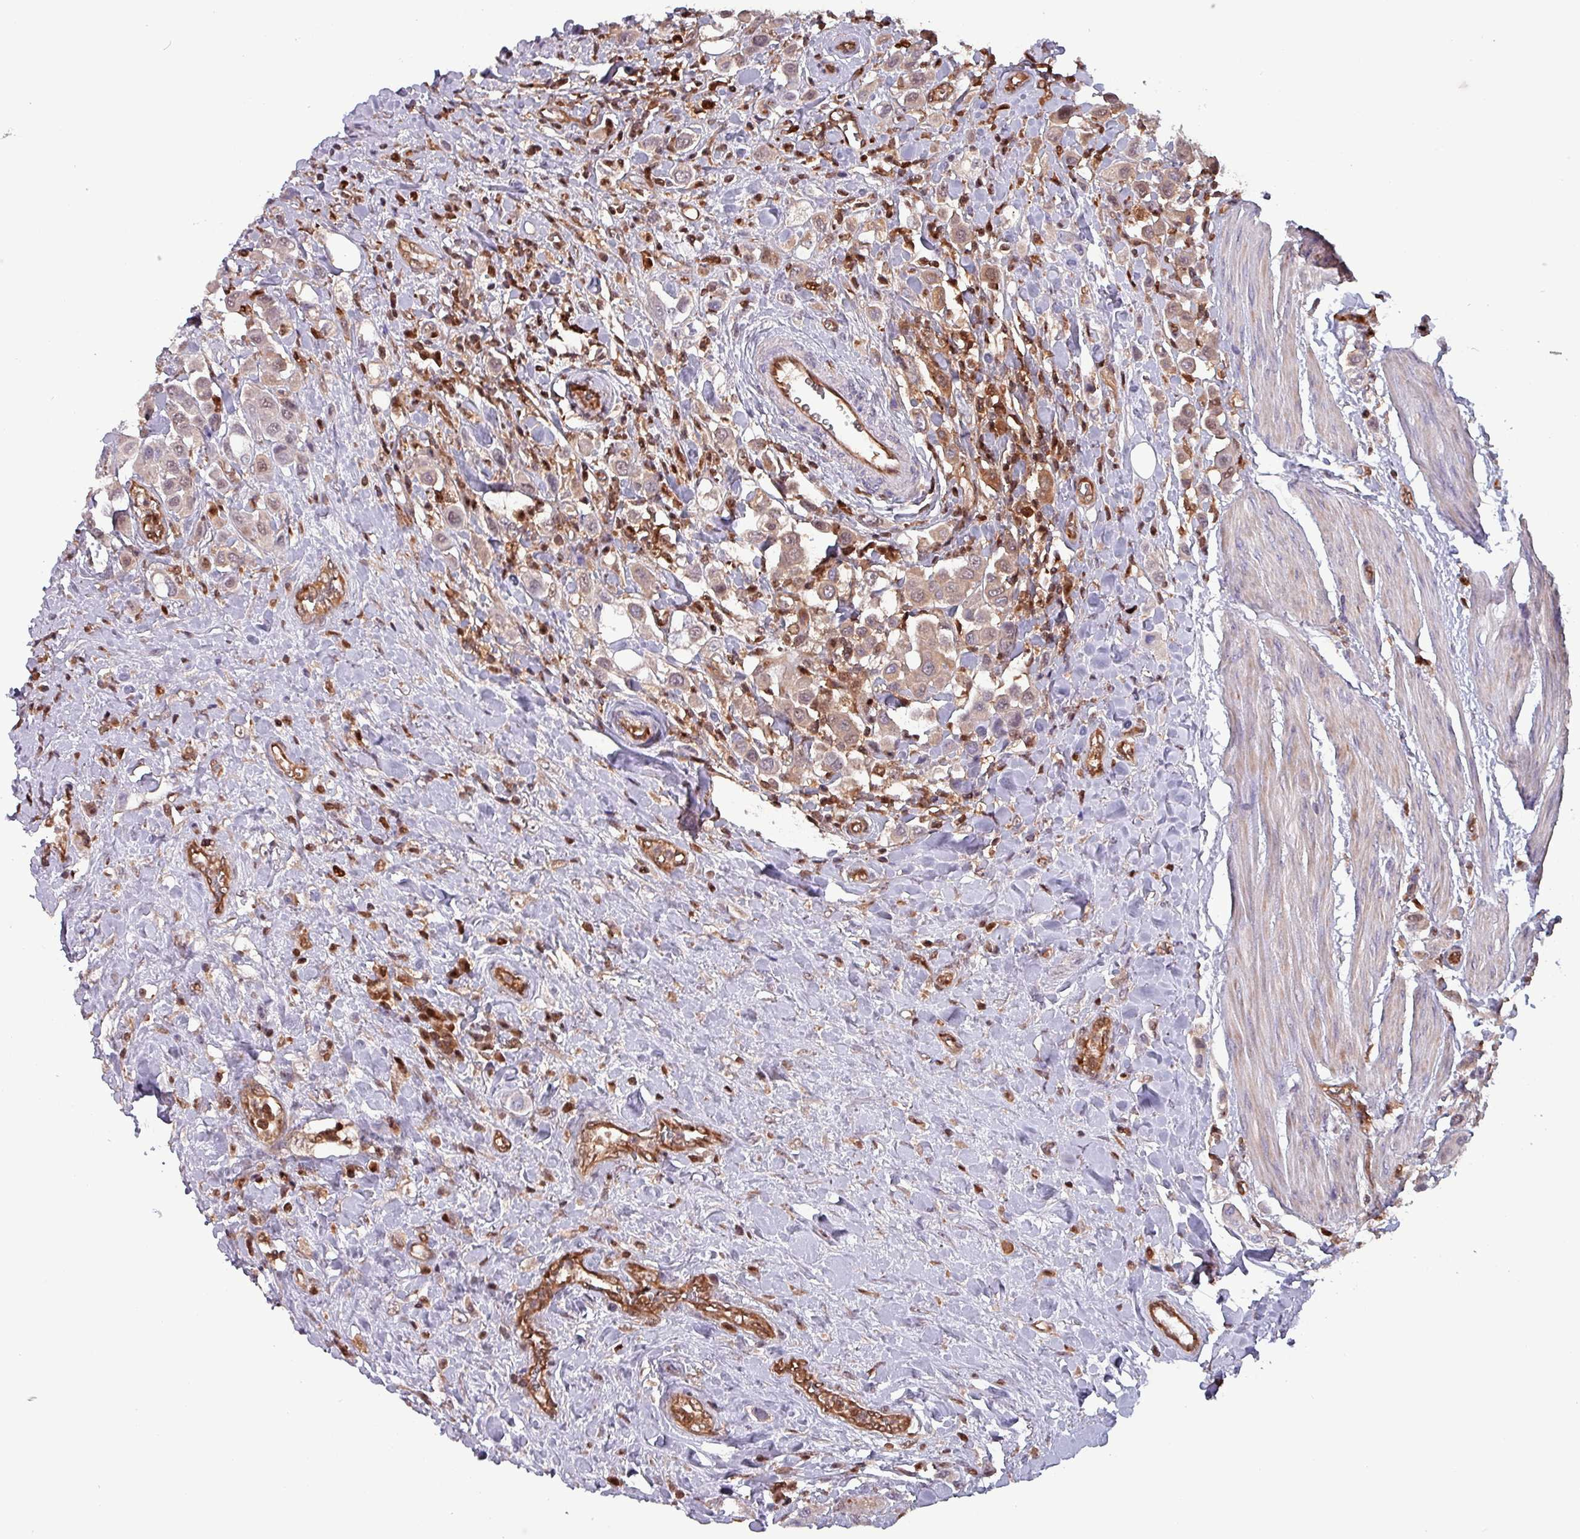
{"staining": {"intensity": "moderate", "quantity": "25%-75%", "location": "cytoplasmic/membranous,nuclear"}, "tissue": "urothelial cancer", "cell_type": "Tumor cells", "image_type": "cancer", "snomed": [{"axis": "morphology", "description": "Urothelial carcinoma, High grade"}, {"axis": "topography", "description": "Urinary bladder"}], "caption": "Immunohistochemical staining of human urothelial cancer reveals medium levels of moderate cytoplasmic/membranous and nuclear protein positivity in approximately 25%-75% of tumor cells.", "gene": "PSMB8", "patient": {"sex": "male", "age": 50}}